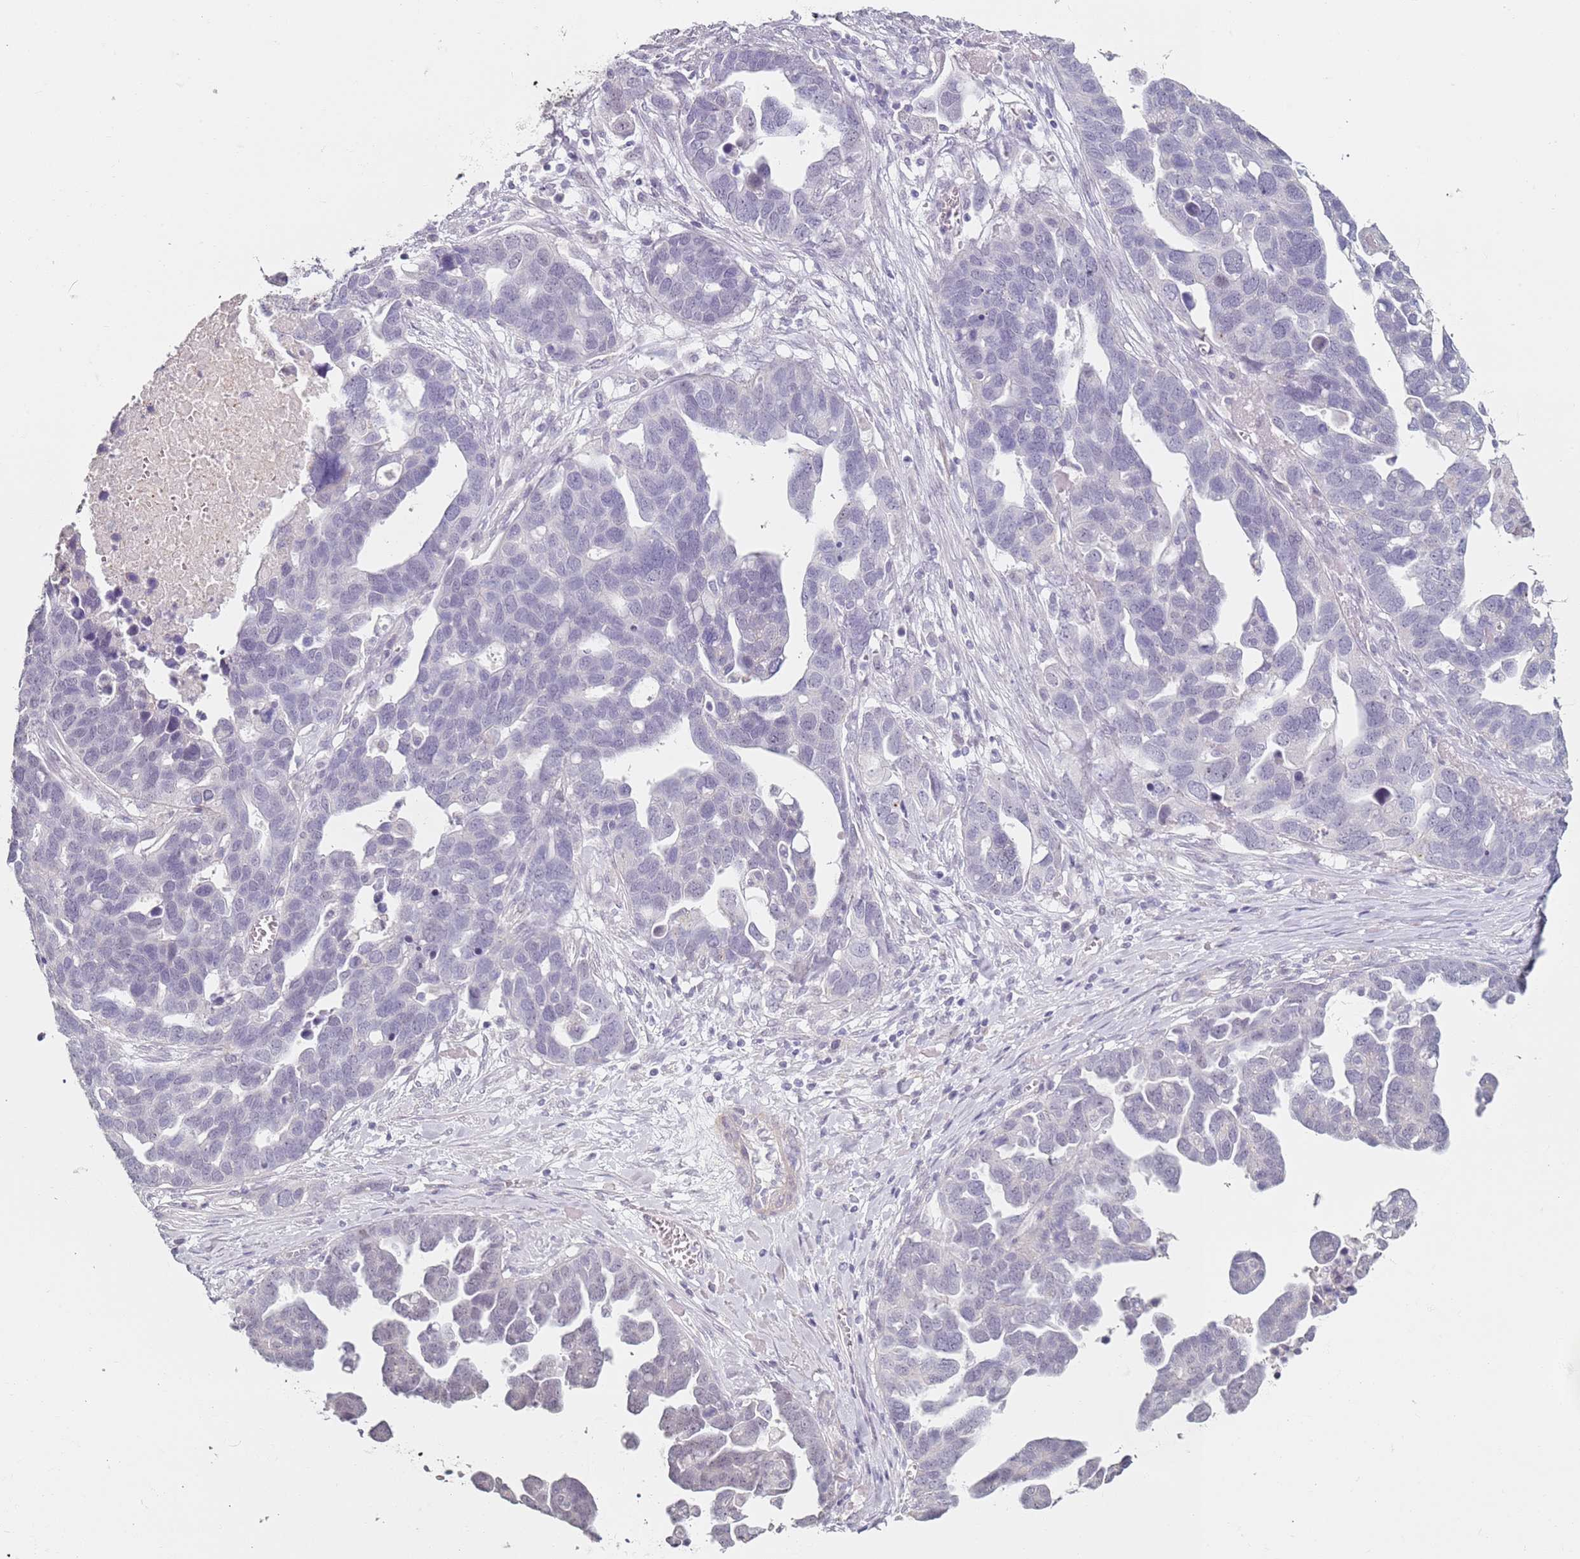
{"staining": {"intensity": "negative", "quantity": "none", "location": "none"}, "tissue": "ovarian cancer", "cell_type": "Tumor cells", "image_type": "cancer", "snomed": [{"axis": "morphology", "description": "Cystadenocarcinoma, serous, NOS"}, {"axis": "topography", "description": "Ovary"}], "caption": "An immunohistochemistry (IHC) photomicrograph of ovarian cancer is shown. There is no staining in tumor cells of ovarian cancer.", "gene": "DNAH11", "patient": {"sex": "female", "age": 54}}